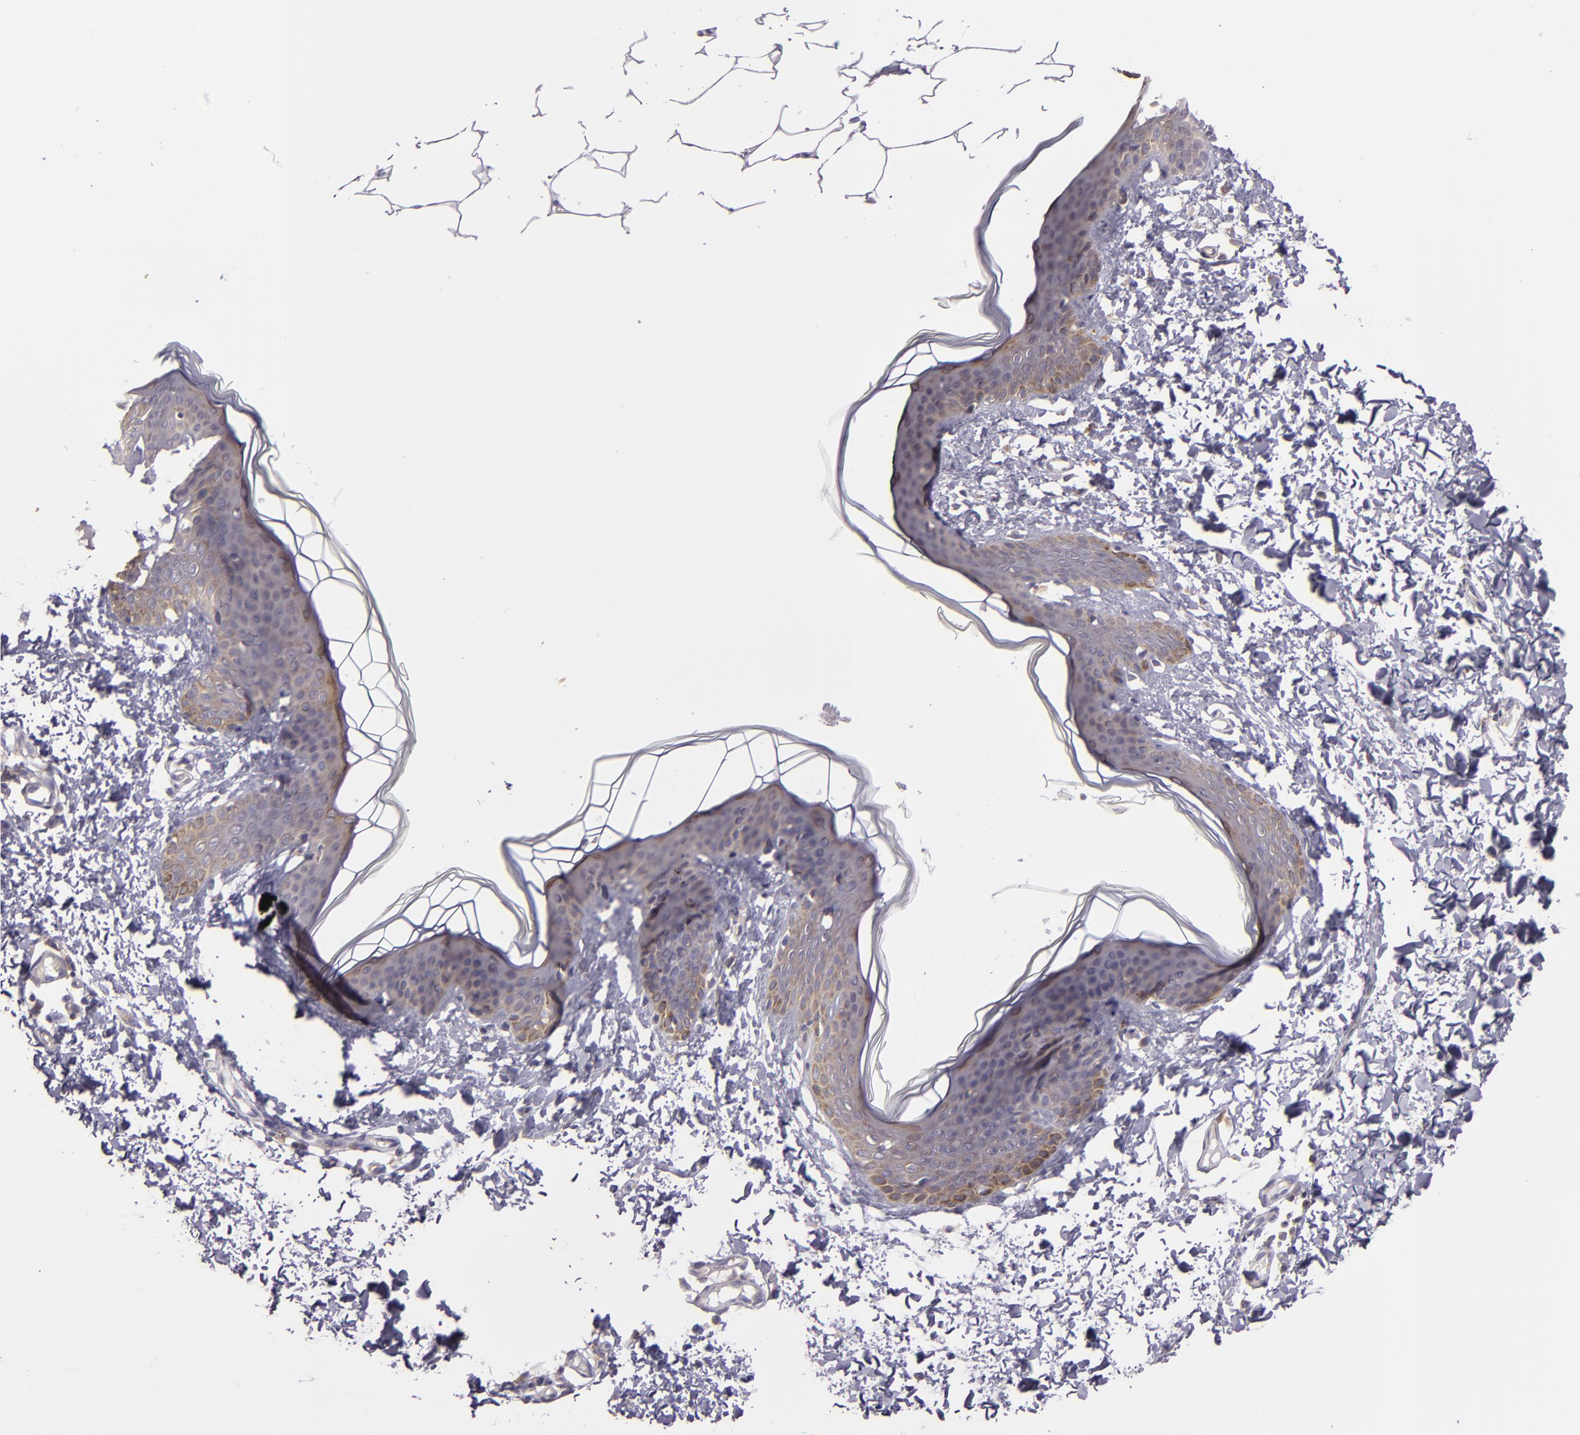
{"staining": {"intensity": "negative", "quantity": "none", "location": "none"}, "tissue": "skin", "cell_type": "Fibroblasts", "image_type": "normal", "snomed": [{"axis": "morphology", "description": "Normal tissue, NOS"}, {"axis": "topography", "description": "Skin"}], "caption": "An immunohistochemistry (IHC) image of unremarkable skin is shown. There is no staining in fibroblasts of skin. (DAB (3,3'-diaminobenzidine) immunohistochemistry (IHC) with hematoxylin counter stain).", "gene": "UPF3B", "patient": {"sex": "female", "age": 17}}